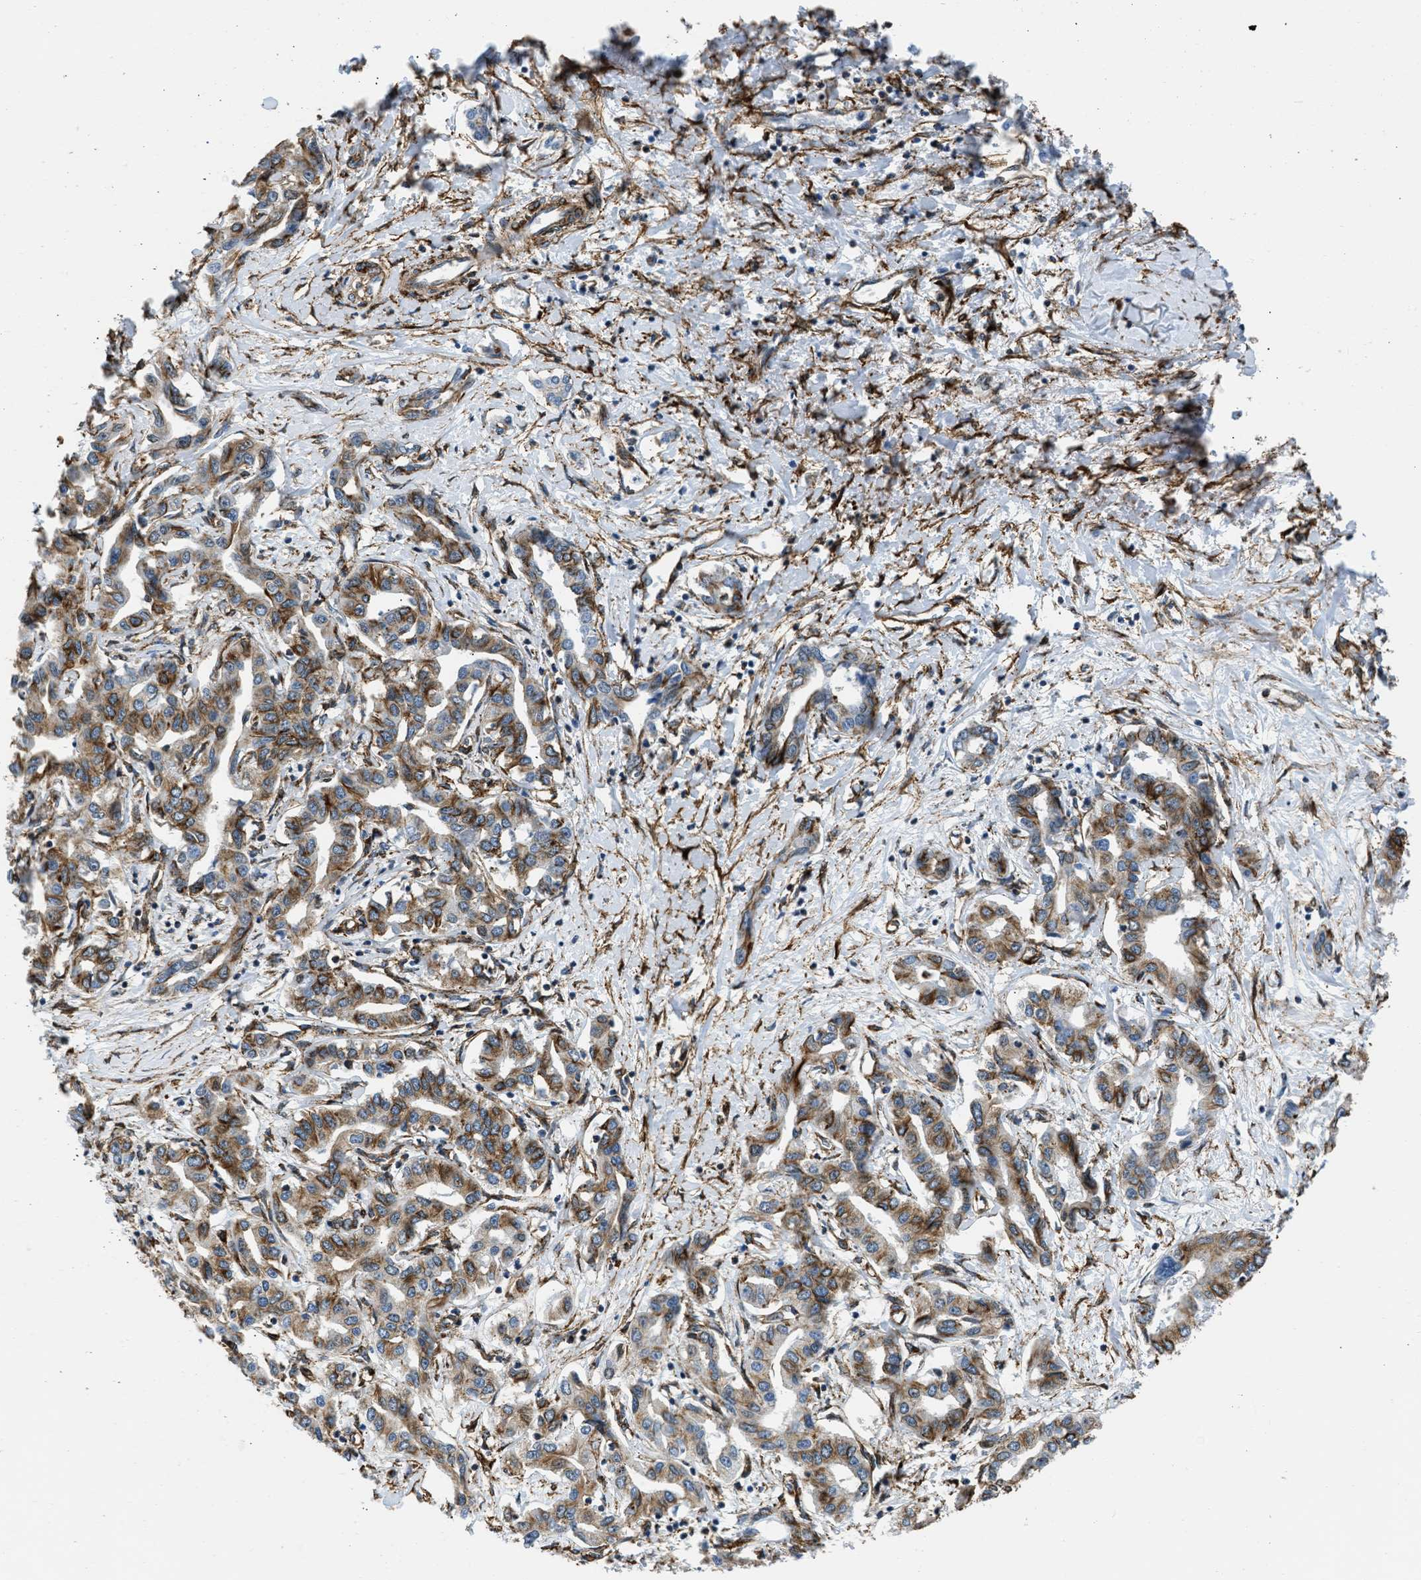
{"staining": {"intensity": "moderate", "quantity": "25%-75%", "location": "cytoplasmic/membranous"}, "tissue": "liver cancer", "cell_type": "Tumor cells", "image_type": "cancer", "snomed": [{"axis": "morphology", "description": "Cholangiocarcinoma"}, {"axis": "topography", "description": "Liver"}], "caption": "About 25%-75% of tumor cells in liver cancer (cholangiocarcinoma) reveal moderate cytoplasmic/membranous protein expression as visualized by brown immunohistochemical staining.", "gene": "SEPTIN2", "patient": {"sex": "male", "age": 59}}